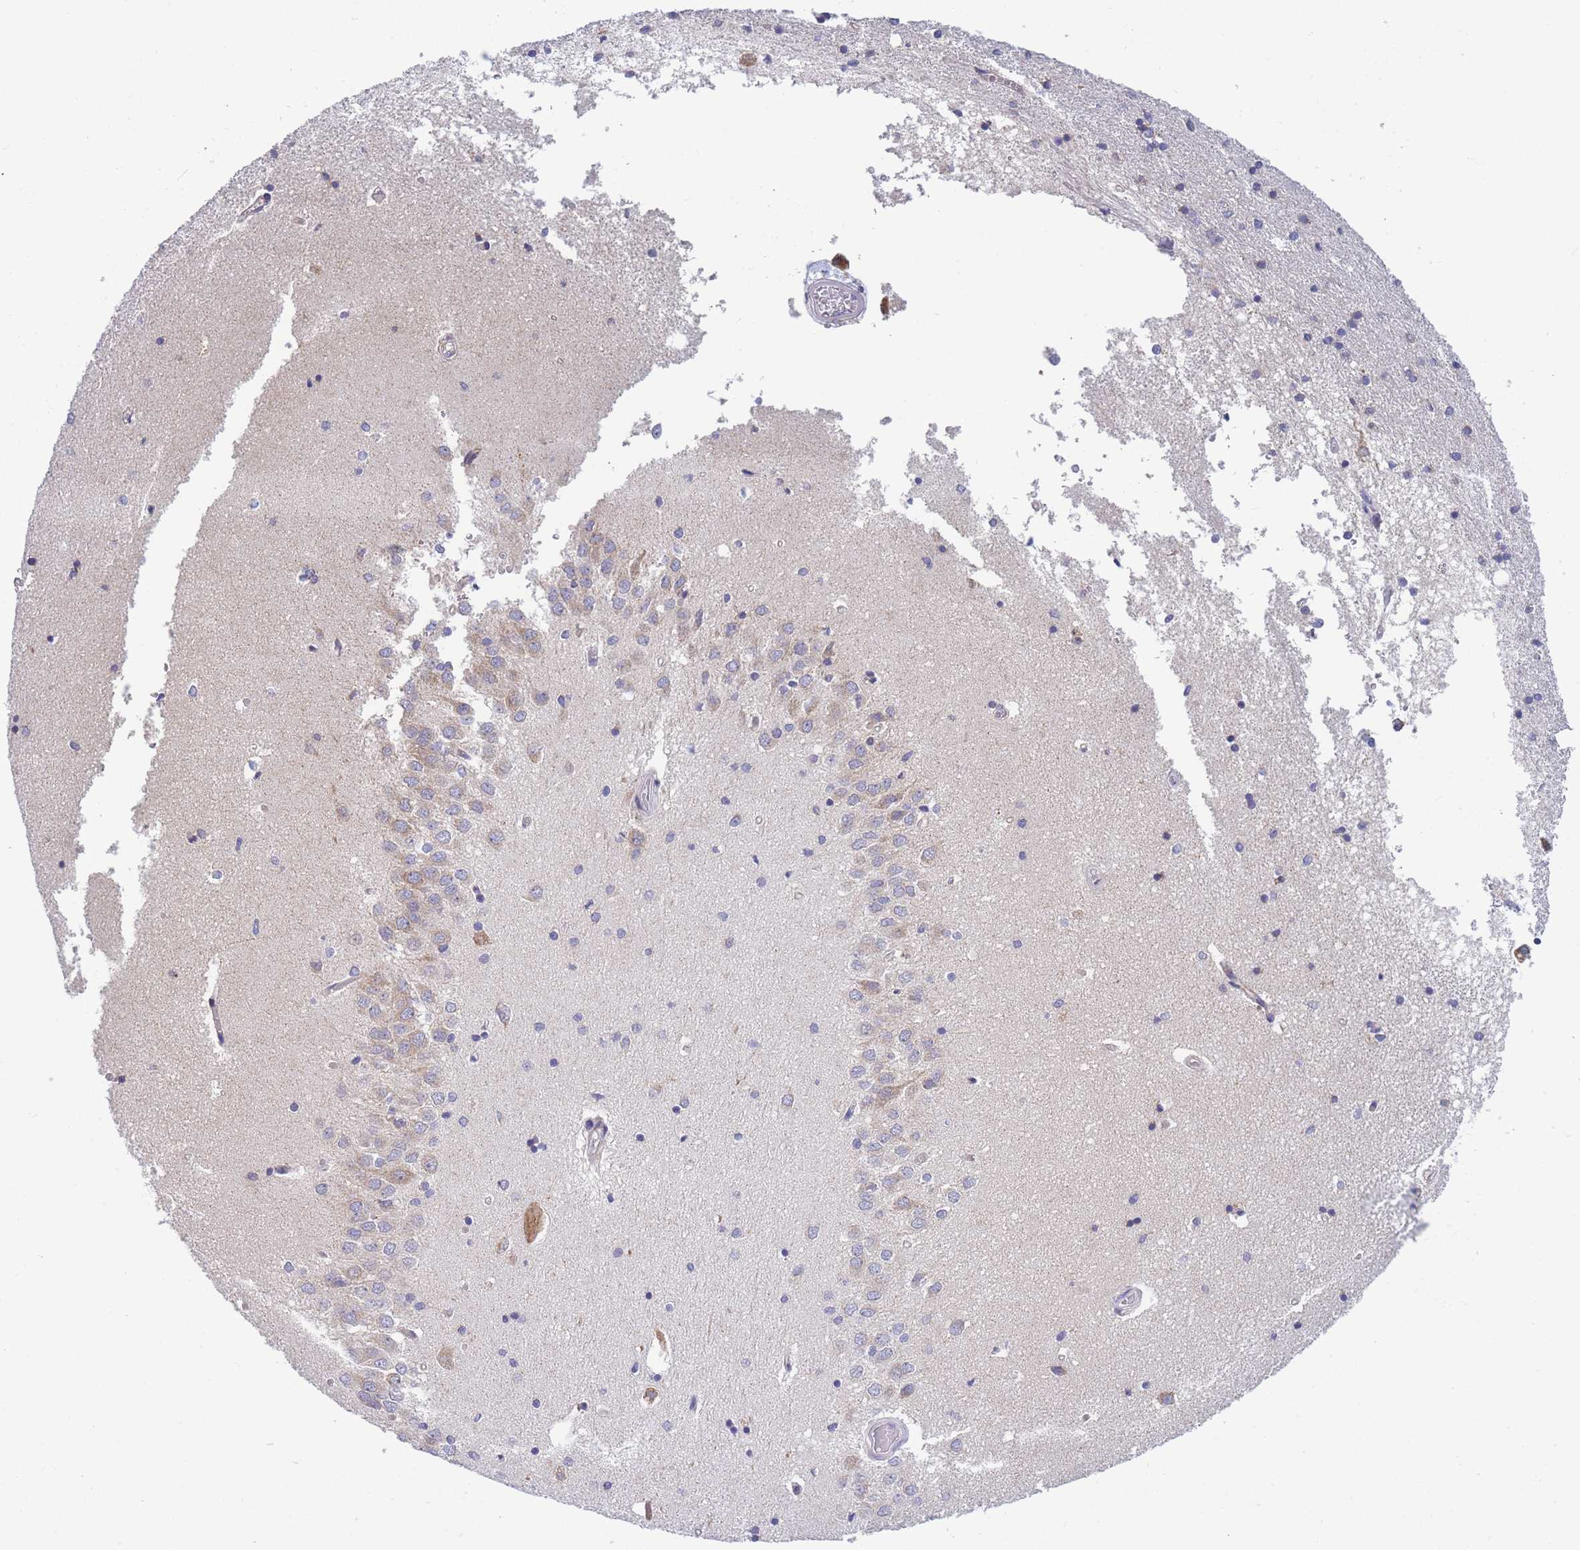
{"staining": {"intensity": "weak", "quantity": "<25%", "location": "cytoplasmic/membranous"}, "tissue": "hippocampus", "cell_type": "Glial cells", "image_type": "normal", "snomed": [{"axis": "morphology", "description": "Normal tissue, NOS"}, {"axis": "topography", "description": "Hippocampus"}], "caption": "Human hippocampus stained for a protein using IHC demonstrates no positivity in glial cells.", "gene": "MRPS11", "patient": {"sex": "male", "age": 45}}